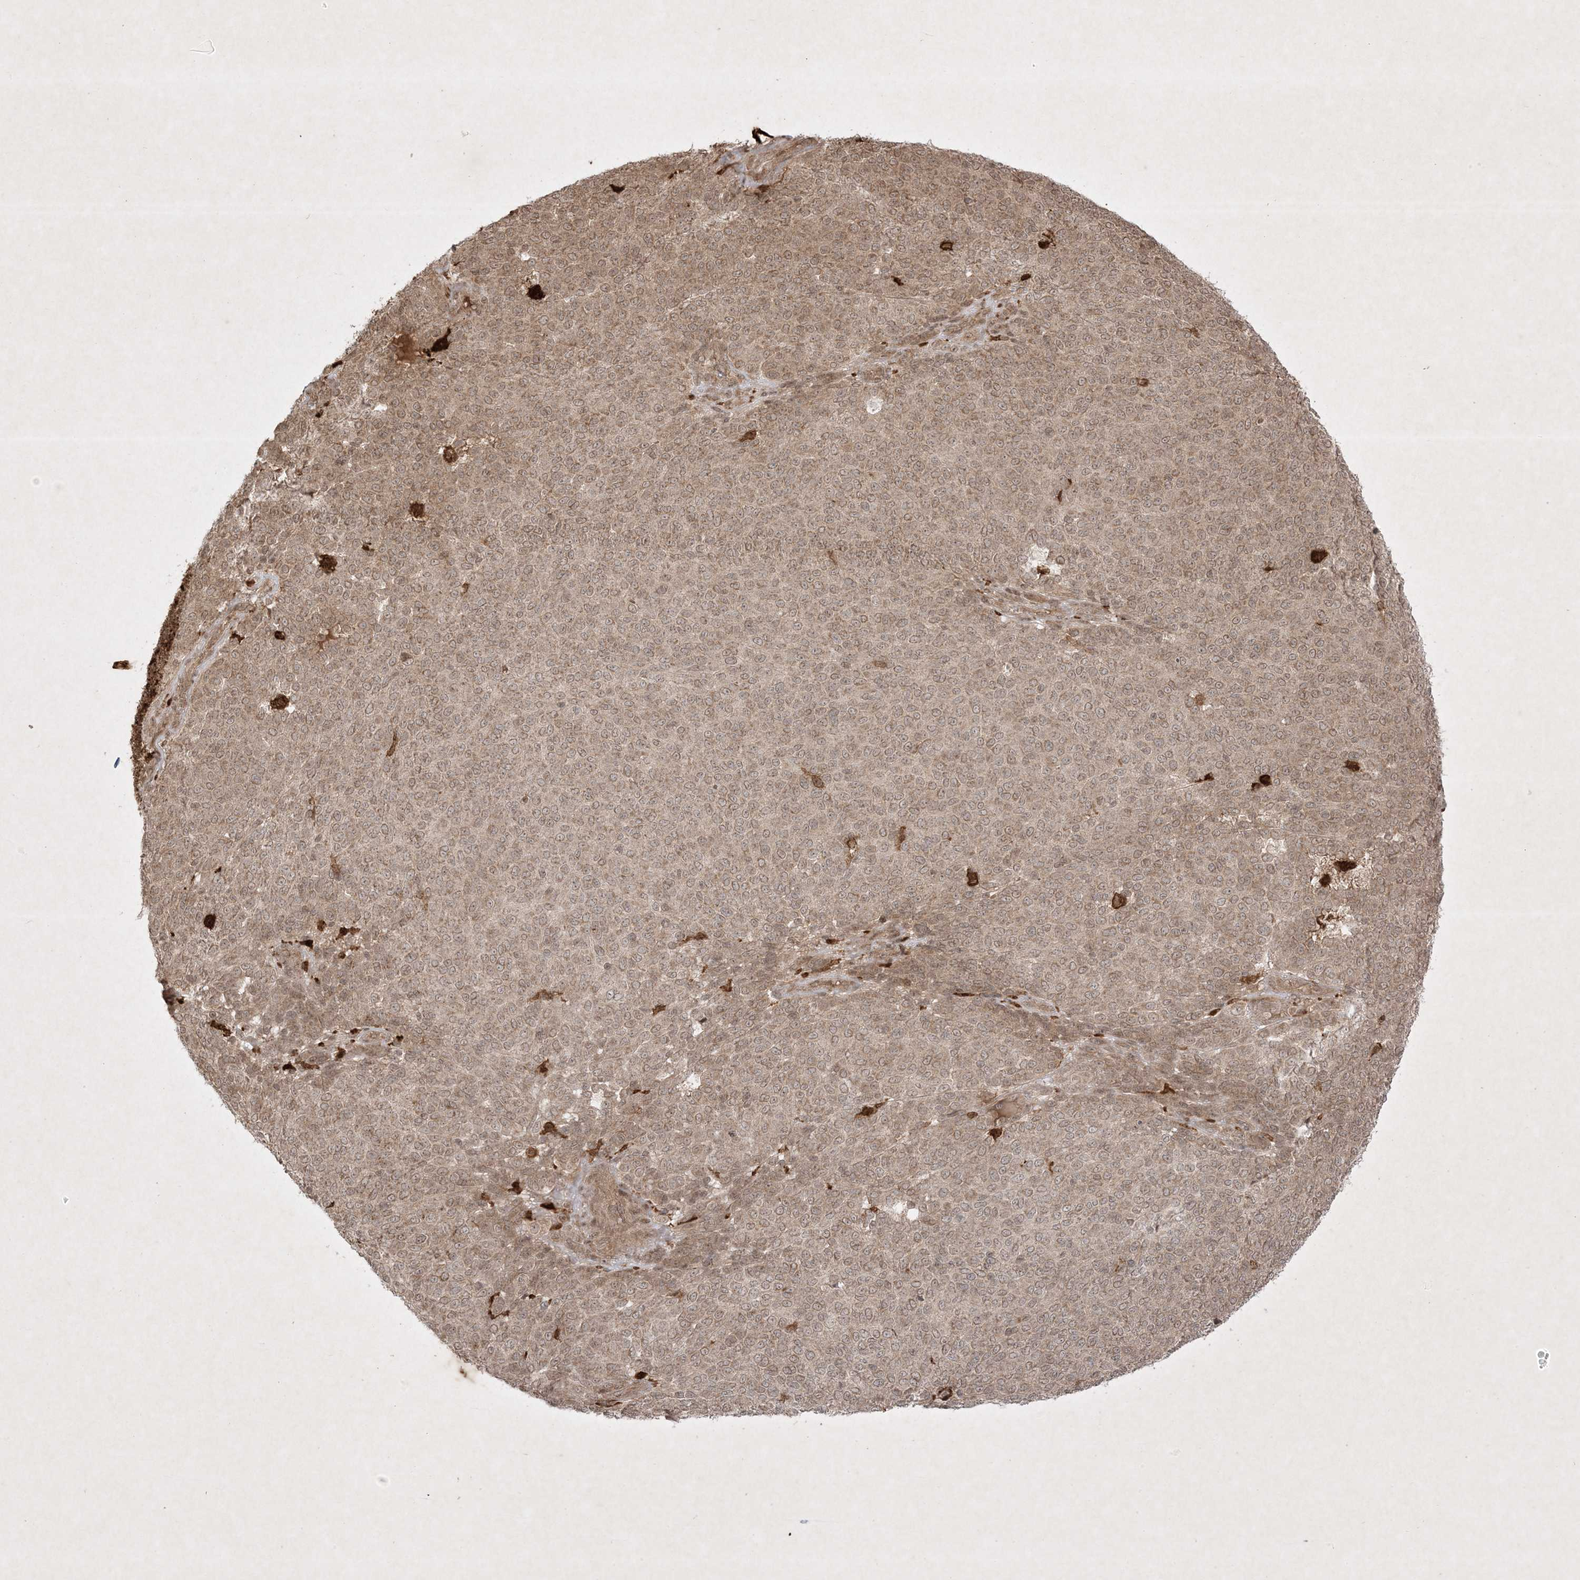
{"staining": {"intensity": "weak", "quantity": ">75%", "location": "cytoplasmic/membranous,nuclear"}, "tissue": "melanoma", "cell_type": "Tumor cells", "image_type": "cancer", "snomed": [{"axis": "morphology", "description": "Malignant melanoma, NOS"}, {"axis": "topography", "description": "Skin"}], "caption": "The immunohistochemical stain shows weak cytoplasmic/membranous and nuclear positivity in tumor cells of malignant melanoma tissue. (Brightfield microscopy of DAB IHC at high magnification).", "gene": "PTK6", "patient": {"sex": "male", "age": 49}}